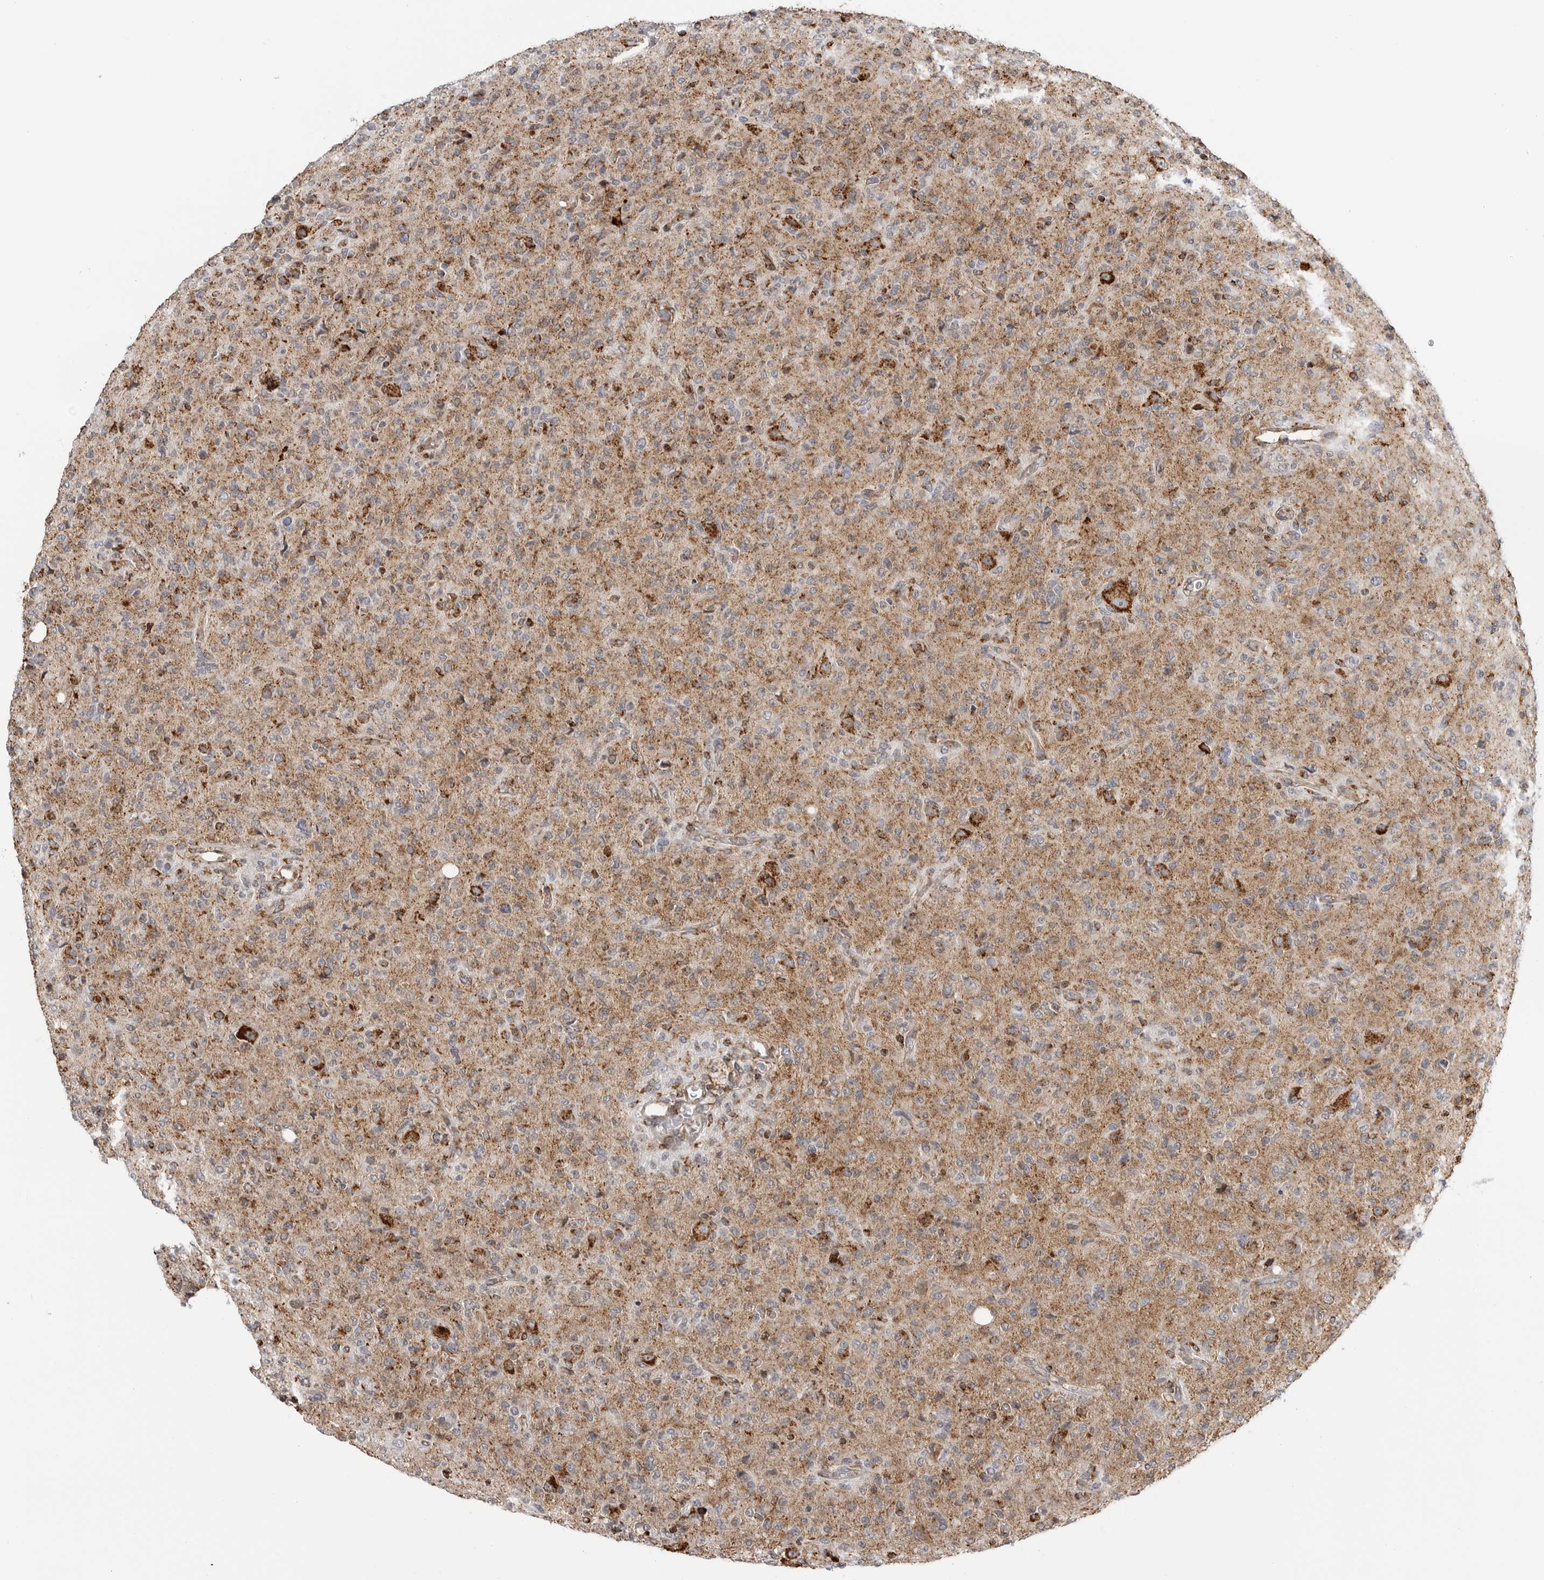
{"staining": {"intensity": "moderate", "quantity": "<25%", "location": "cytoplasmic/membranous"}, "tissue": "glioma", "cell_type": "Tumor cells", "image_type": "cancer", "snomed": [{"axis": "morphology", "description": "Glioma, malignant, High grade"}, {"axis": "topography", "description": "Brain"}], "caption": "This photomicrograph reveals malignant high-grade glioma stained with immunohistochemistry to label a protein in brown. The cytoplasmic/membranous of tumor cells show moderate positivity for the protein. Nuclei are counter-stained blue.", "gene": "COX5A", "patient": {"sex": "female", "age": 57}}